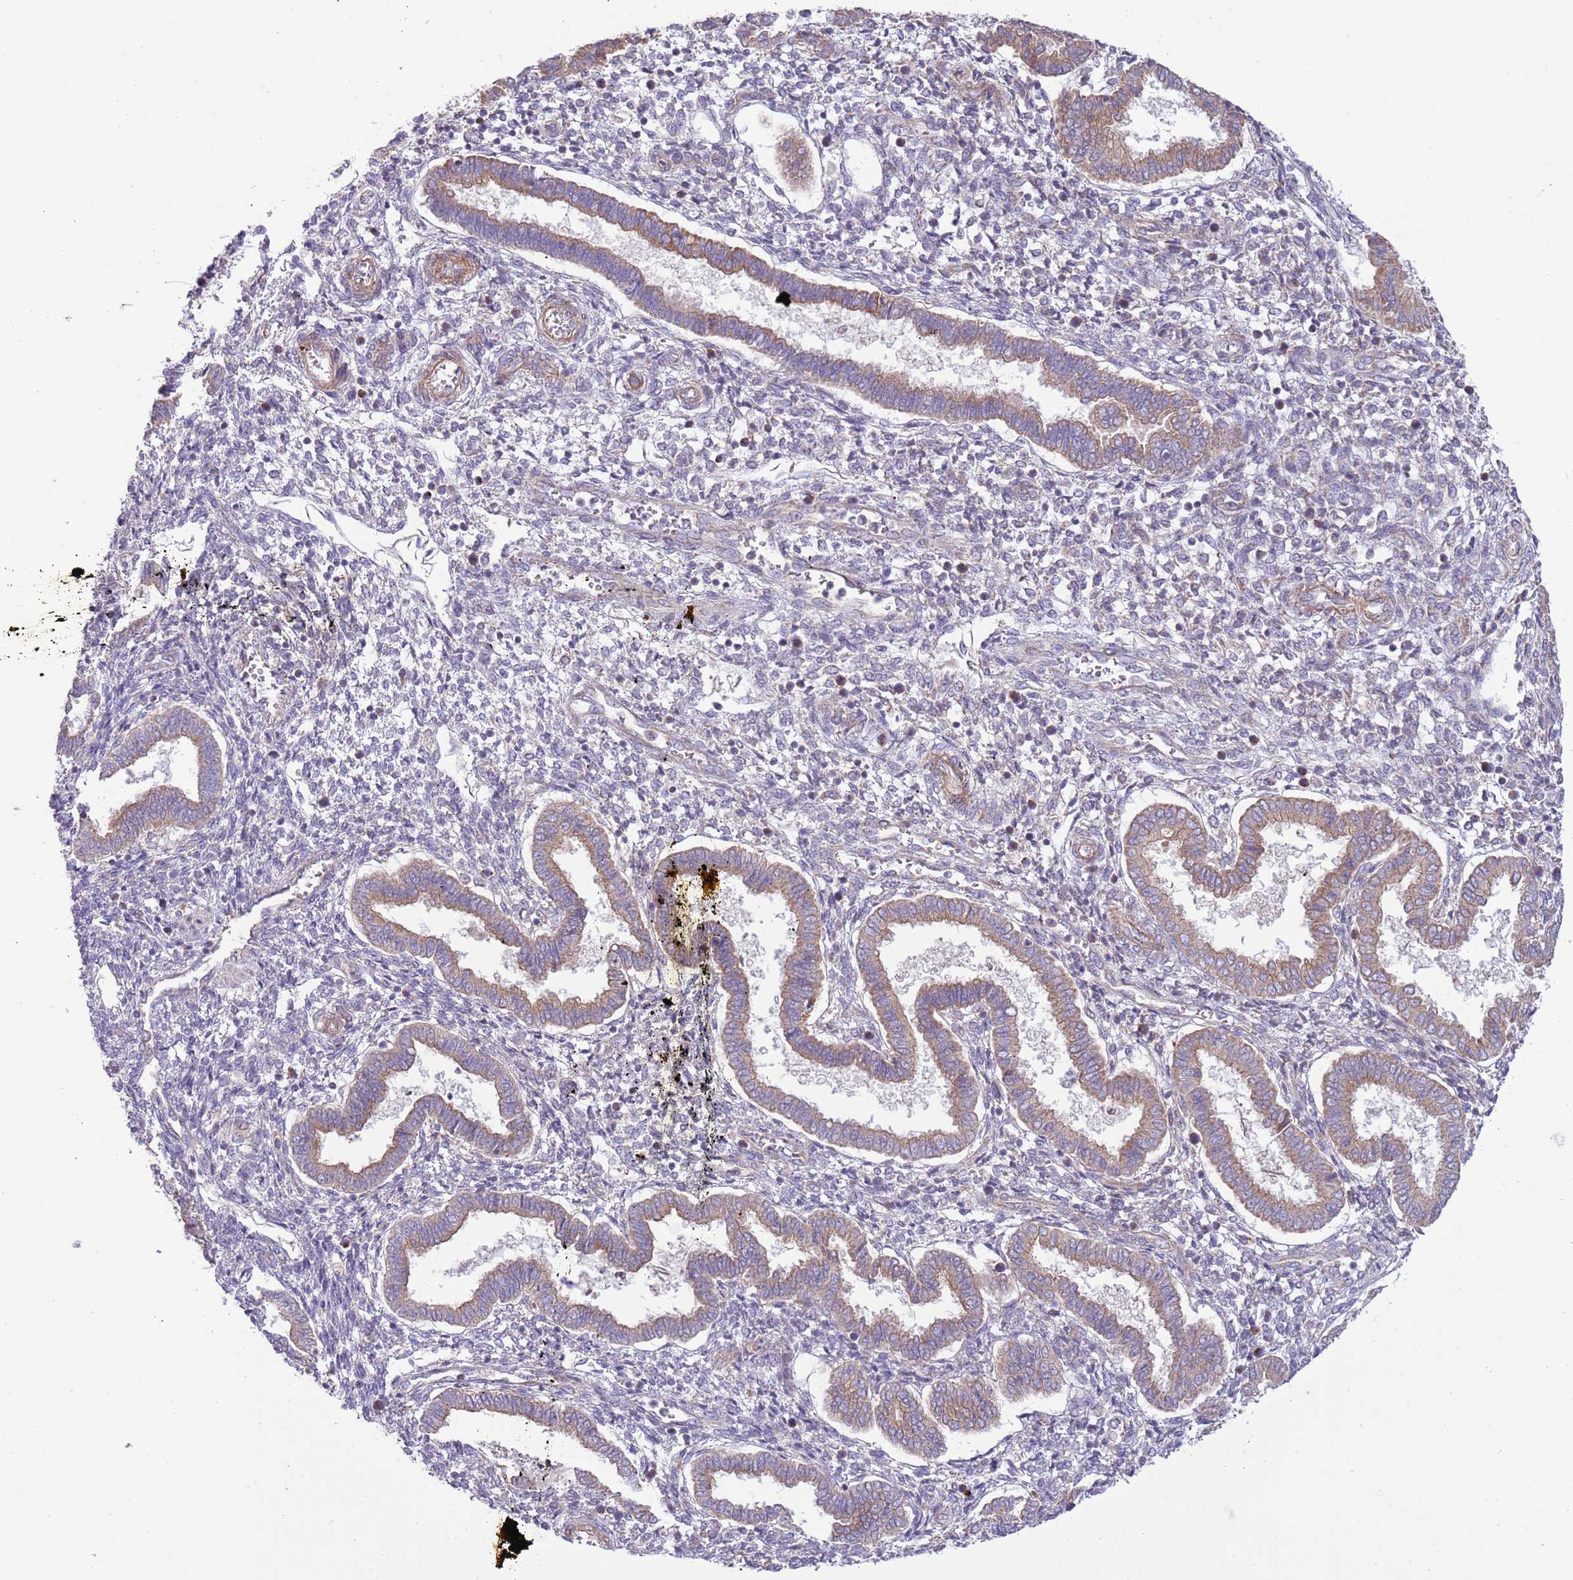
{"staining": {"intensity": "weak", "quantity": "25%-75%", "location": "cytoplasmic/membranous"}, "tissue": "endometrium", "cell_type": "Cells in endometrial stroma", "image_type": "normal", "snomed": [{"axis": "morphology", "description": "Normal tissue, NOS"}, {"axis": "topography", "description": "Endometrium"}], "caption": "Immunohistochemistry (IHC) (DAB (3,3'-diaminobenzidine)) staining of unremarkable endometrium shows weak cytoplasmic/membranous protein staining in approximately 25%-75% of cells in endometrial stroma.", "gene": "TOMM5", "patient": {"sex": "female", "age": 24}}